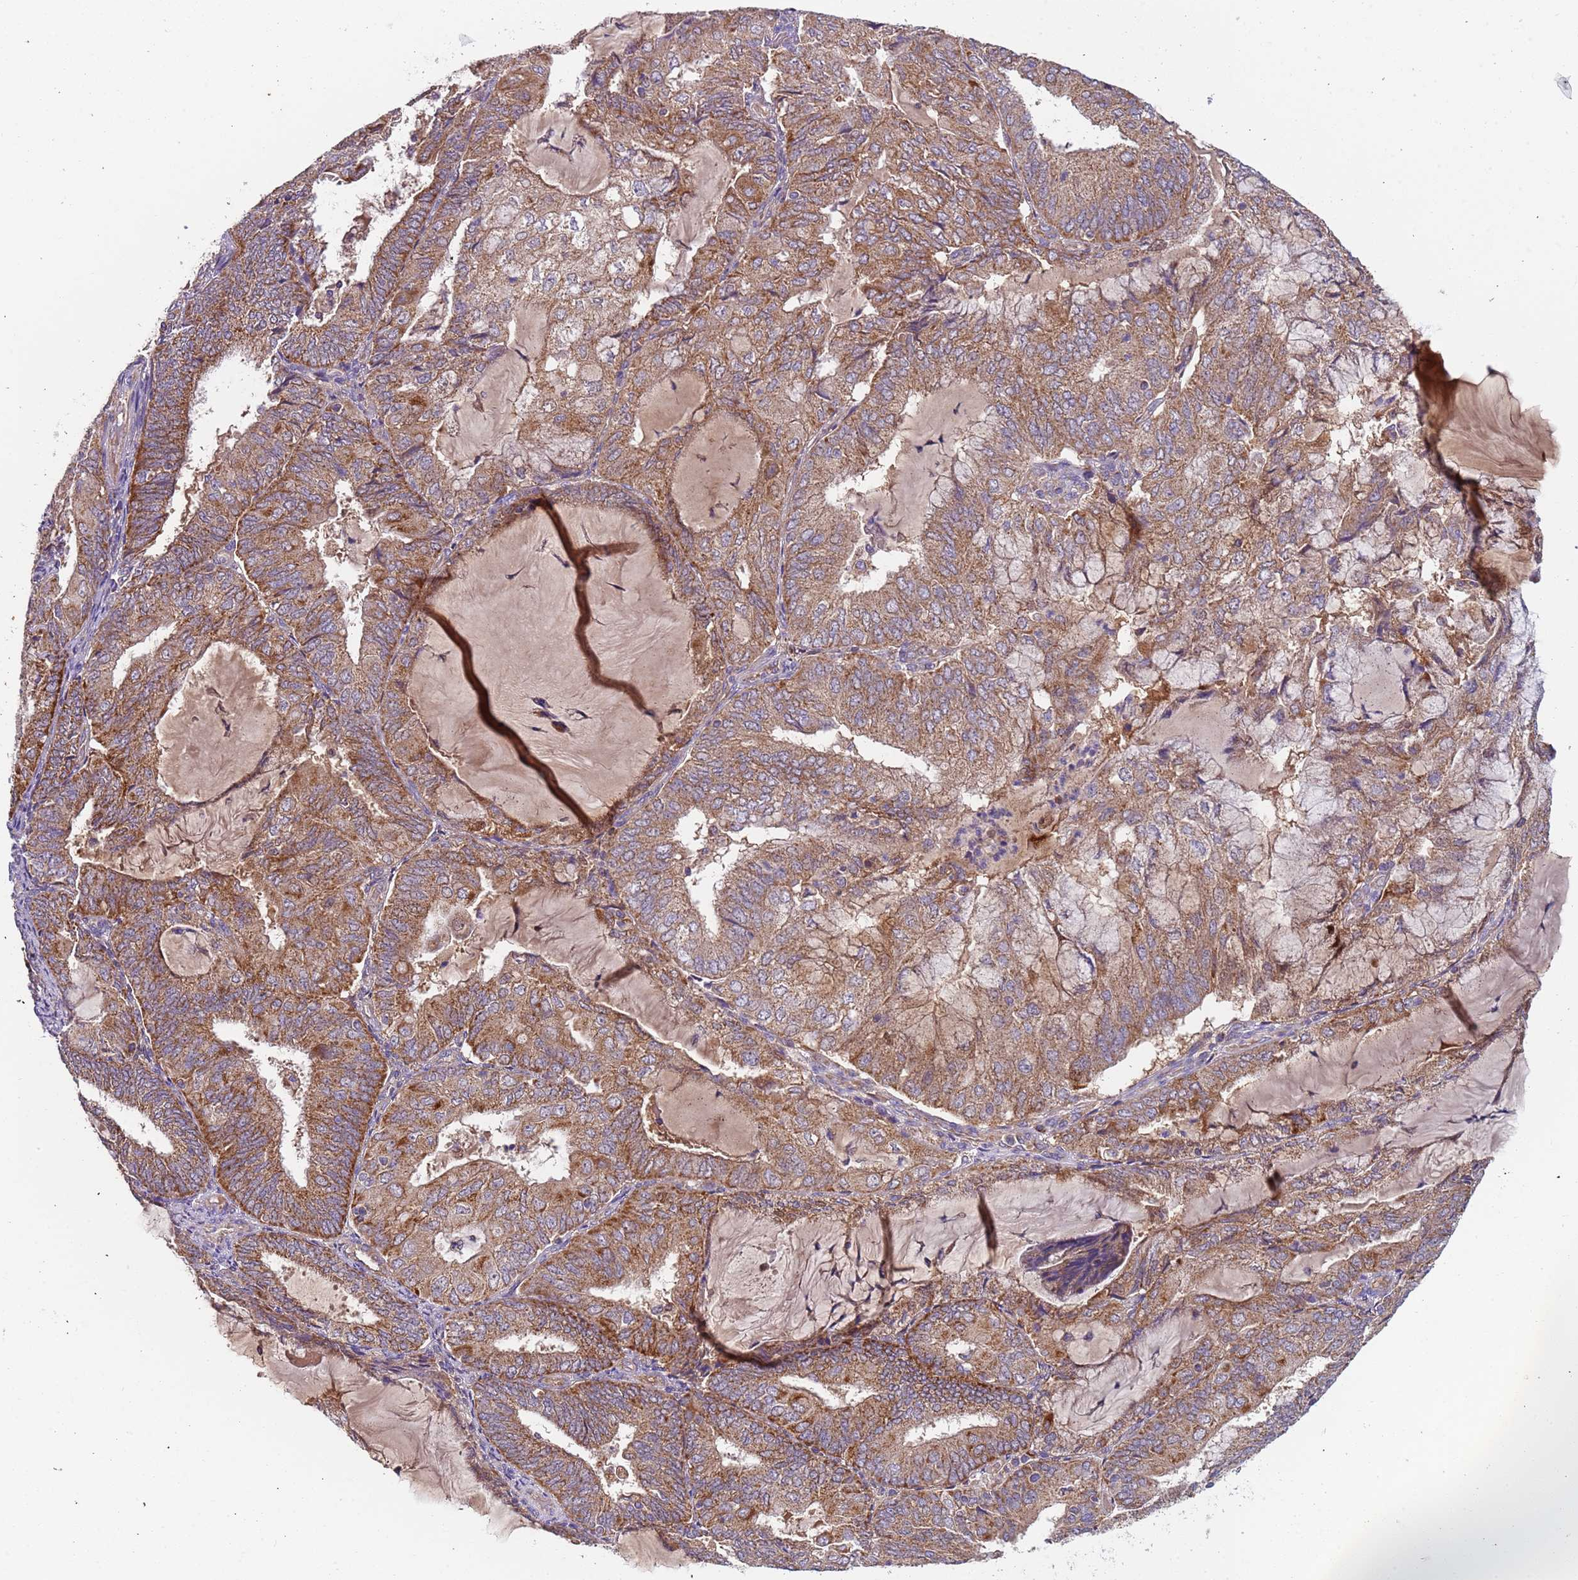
{"staining": {"intensity": "moderate", "quantity": ">75%", "location": "cytoplasmic/membranous"}, "tissue": "endometrial cancer", "cell_type": "Tumor cells", "image_type": "cancer", "snomed": [{"axis": "morphology", "description": "Adenocarcinoma, NOS"}, {"axis": "topography", "description": "Endometrium"}], "caption": "Human endometrial adenocarcinoma stained with a brown dye displays moderate cytoplasmic/membranous positive staining in about >75% of tumor cells.", "gene": "TMEM126A", "patient": {"sex": "female", "age": 81}}